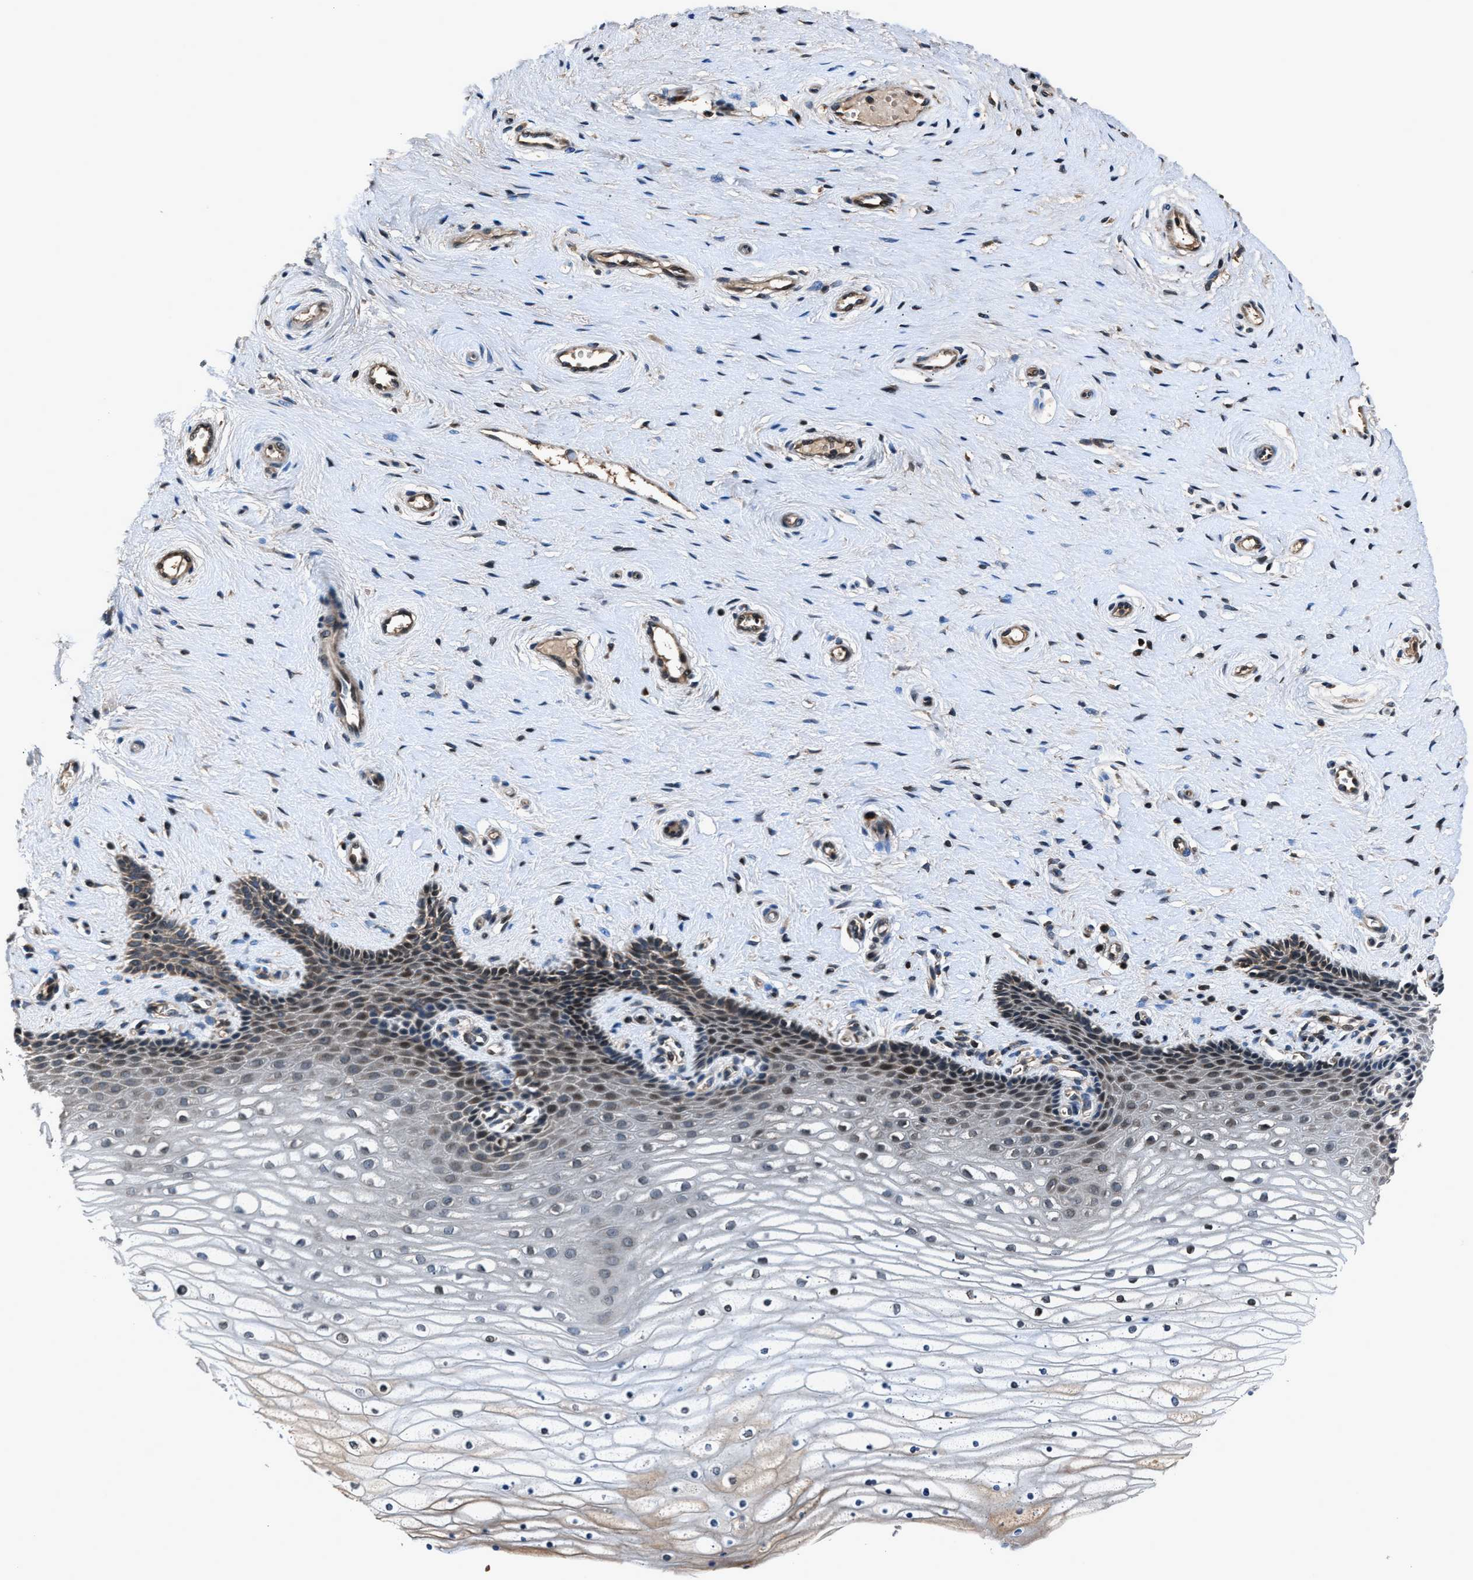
{"staining": {"intensity": "negative", "quantity": "none", "location": "none"}, "tissue": "cervix", "cell_type": "Glandular cells", "image_type": "normal", "snomed": [{"axis": "morphology", "description": "Normal tissue, NOS"}, {"axis": "topography", "description": "Cervix"}], "caption": "The immunohistochemistry (IHC) histopathology image has no significant positivity in glandular cells of cervix.", "gene": "TNRC18", "patient": {"sex": "female", "age": 39}}